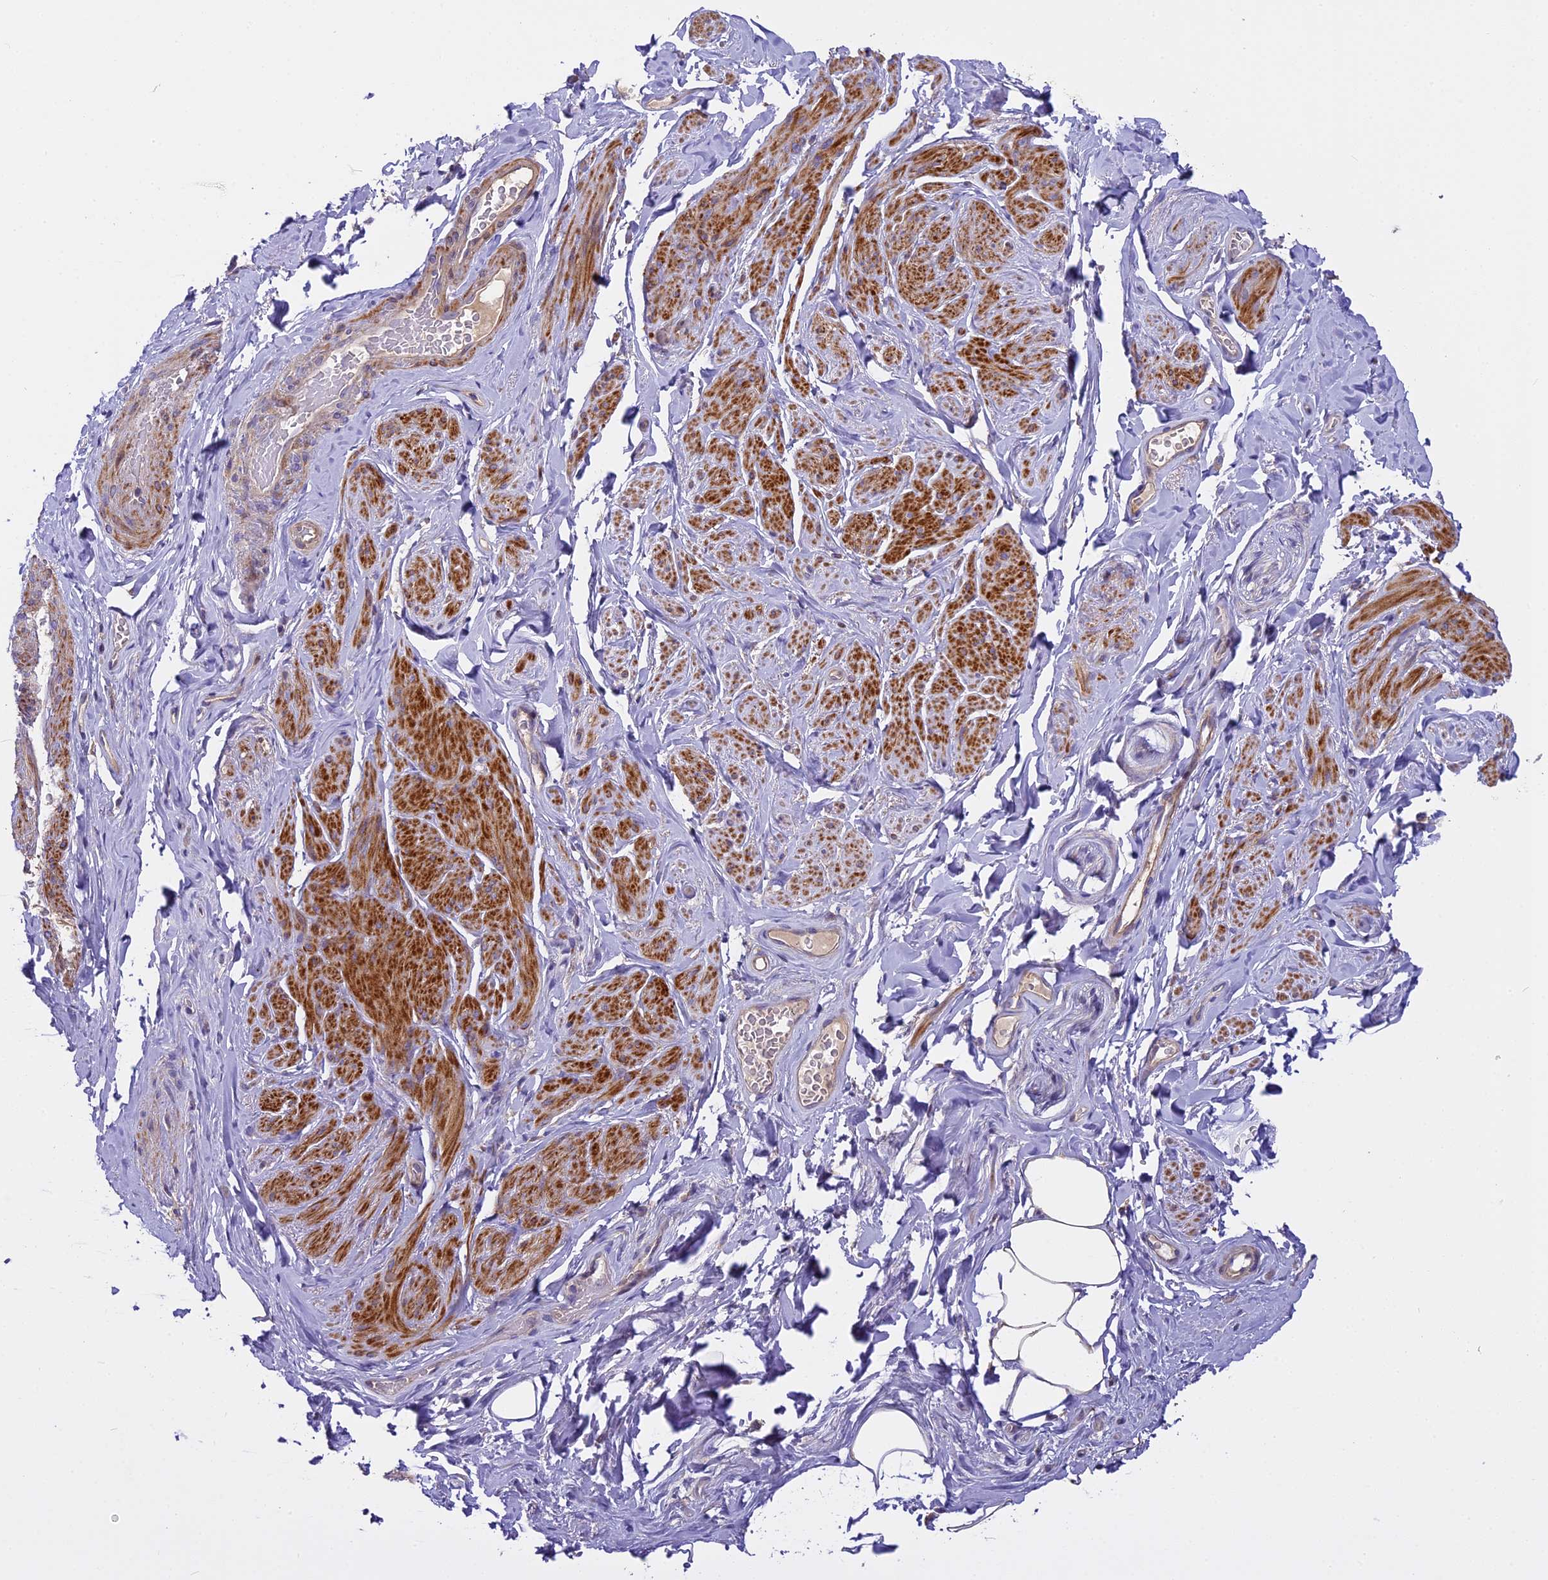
{"staining": {"intensity": "moderate", "quantity": "25%-75%", "location": "cytoplasmic/membranous"}, "tissue": "smooth muscle", "cell_type": "Smooth muscle cells", "image_type": "normal", "snomed": [{"axis": "morphology", "description": "Normal tissue, NOS"}, {"axis": "topography", "description": "Smooth muscle"}, {"axis": "topography", "description": "Peripheral nerve tissue"}], "caption": "The micrograph shows a brown stain indicating the presence of a protein in the cytoplasmic/membranous of smooth muscle cells in smooth muscle. The staining is performed using DAB brown chromogen to label protein expression. The nuclei are counter-stained blue using hematoxylin.", "gene": "FAM98C", "patient": {"sex": "male", "age": 69}}